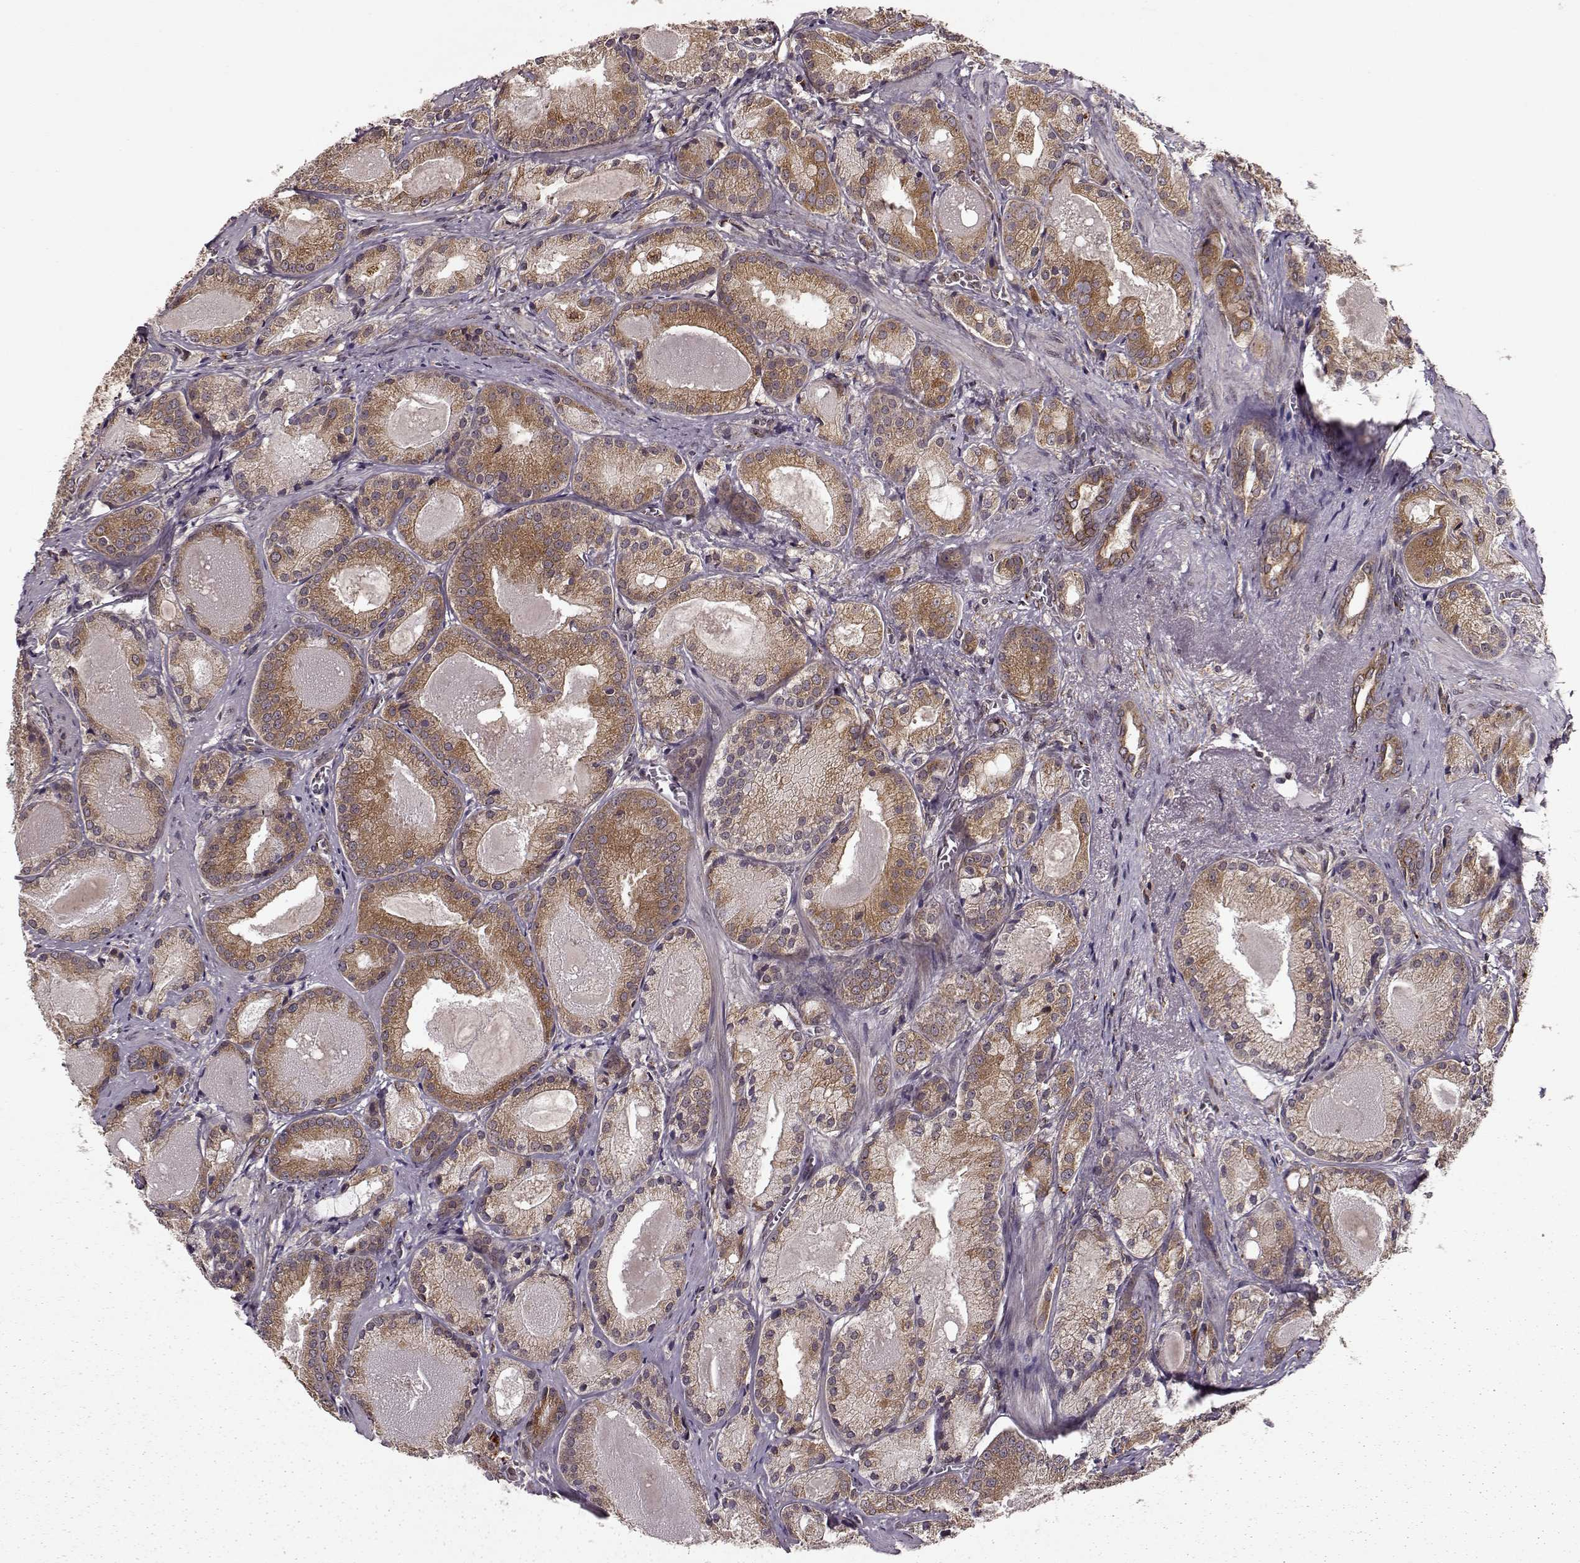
{"staining": {"intensity": "moderate", "quantity": ">75%", "location": "cytoplasmic/membranous"}, "tissue": "prostate cancer", "cell_type": "Tumor cells", "image_type": "cancer", "snomed": [{"axis": "morphology", "description": "Adenocarcinoma, High grade"}, {"axis": "topography", "description": "Prostate"}], "caption": "Approximately >75% of tumor cells in human prostate cancer demonstrate moderate cytoplasmic/membranous protein expression as visualized by brown immunohistochemical staining.", "gene": "YIPF5", "patient": {"sex": "male", "age": 66}}